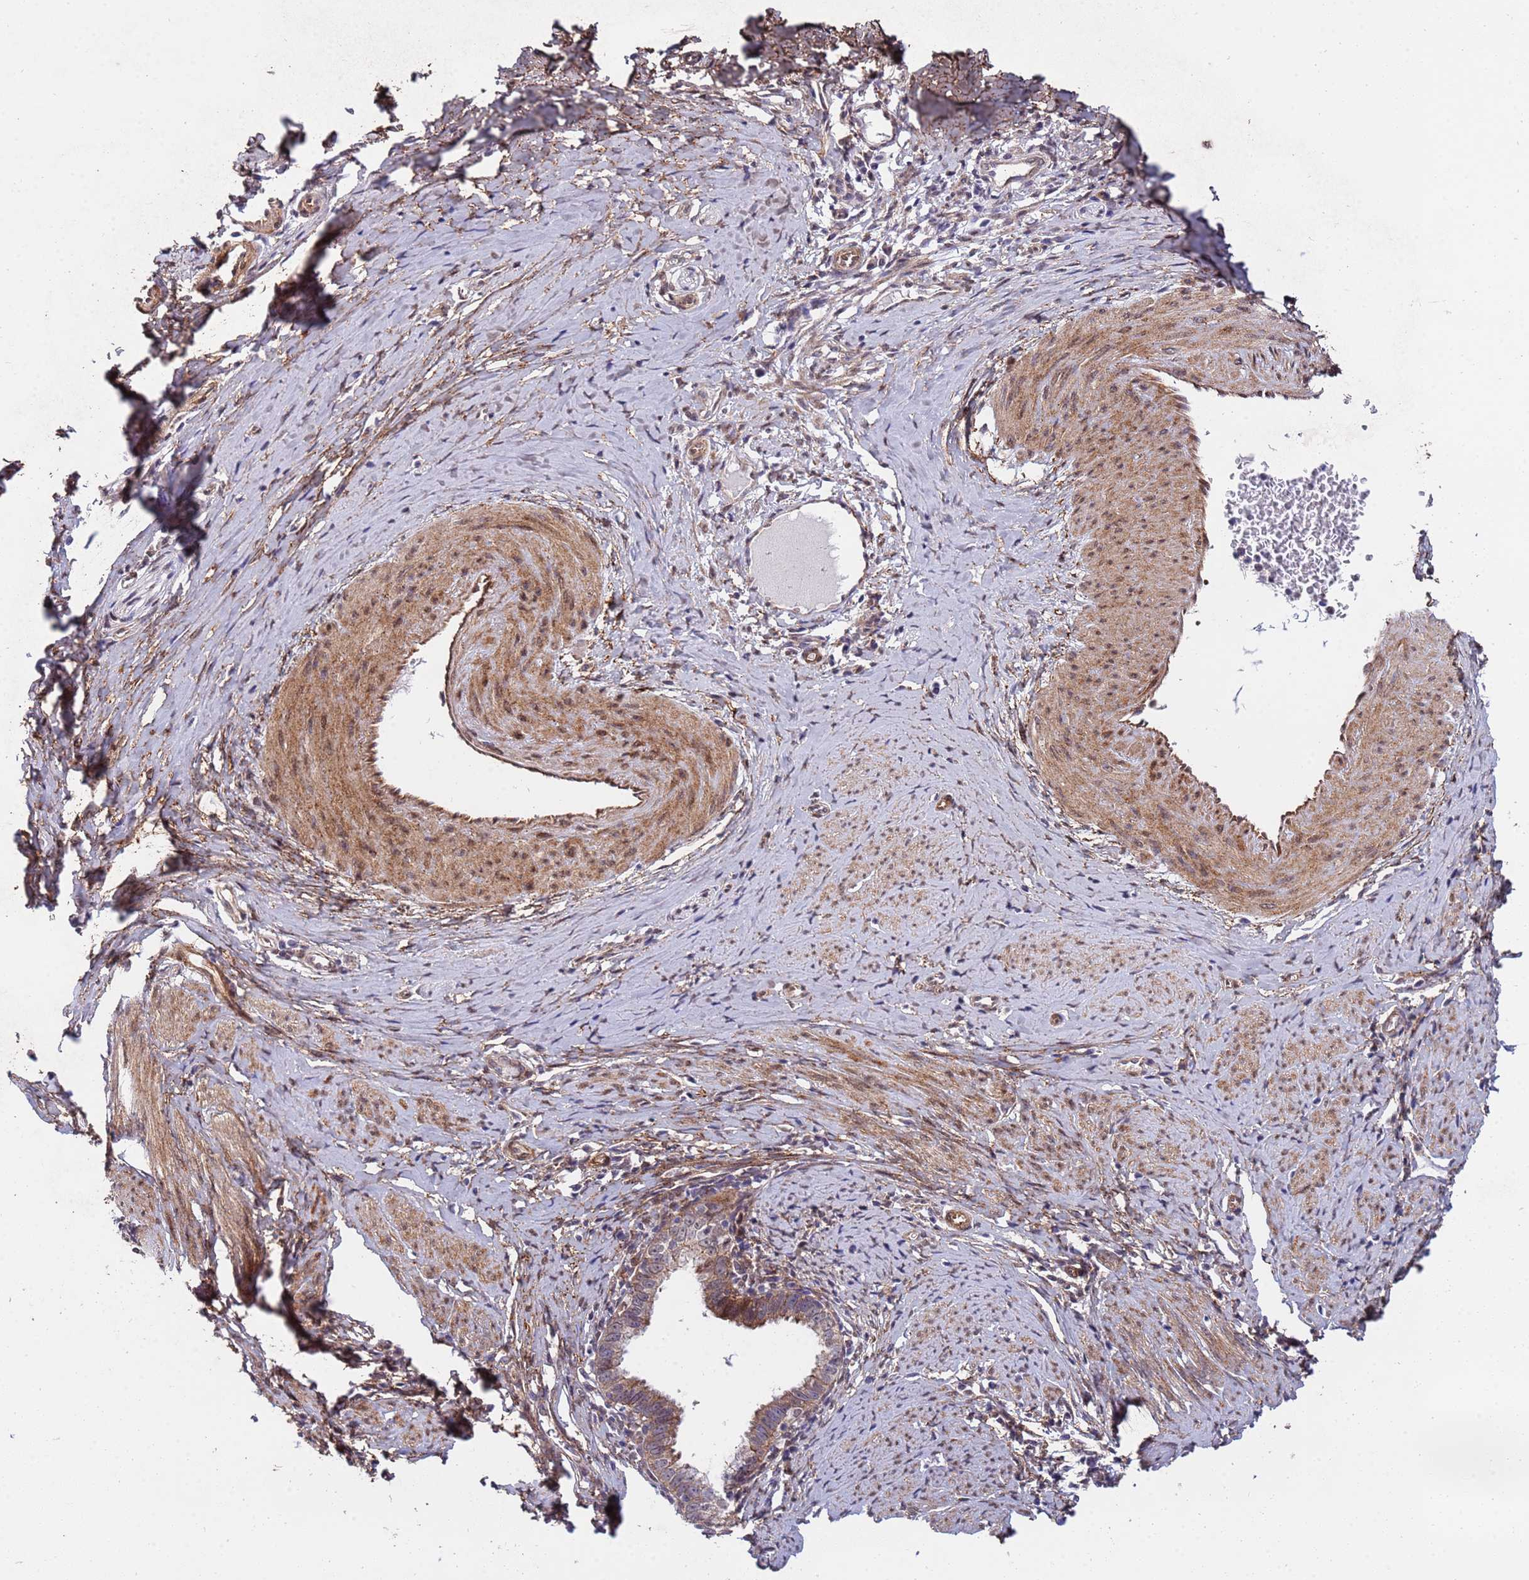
{"staining": {"intensity": "weak", "quantity": "25%-75%", "location": "cytoplasmic/membranous"}, "tissue": "cervical cancer", "cell_type": "Tumor cells", "image_type": "cancer", "snomed": [{"axis": "morphology", "description": "Adenocarcinoma, NOS"}, {"axis": "topography", "description": "Cervix"}], "caption": "Protein expression analysis of adenocarcinoma (cervical) displays weak cytoplasmic/membranous positivity in about 25%-75% of tumor cells. The protein is stained brown, and the nuclei are stained in blue (DAB (3,3'-diaminobenzidine) IHC with brightfield microscopy, high magnification).", "gene": "TRIP6", "patient": {"sex": "female", "age": 36}}